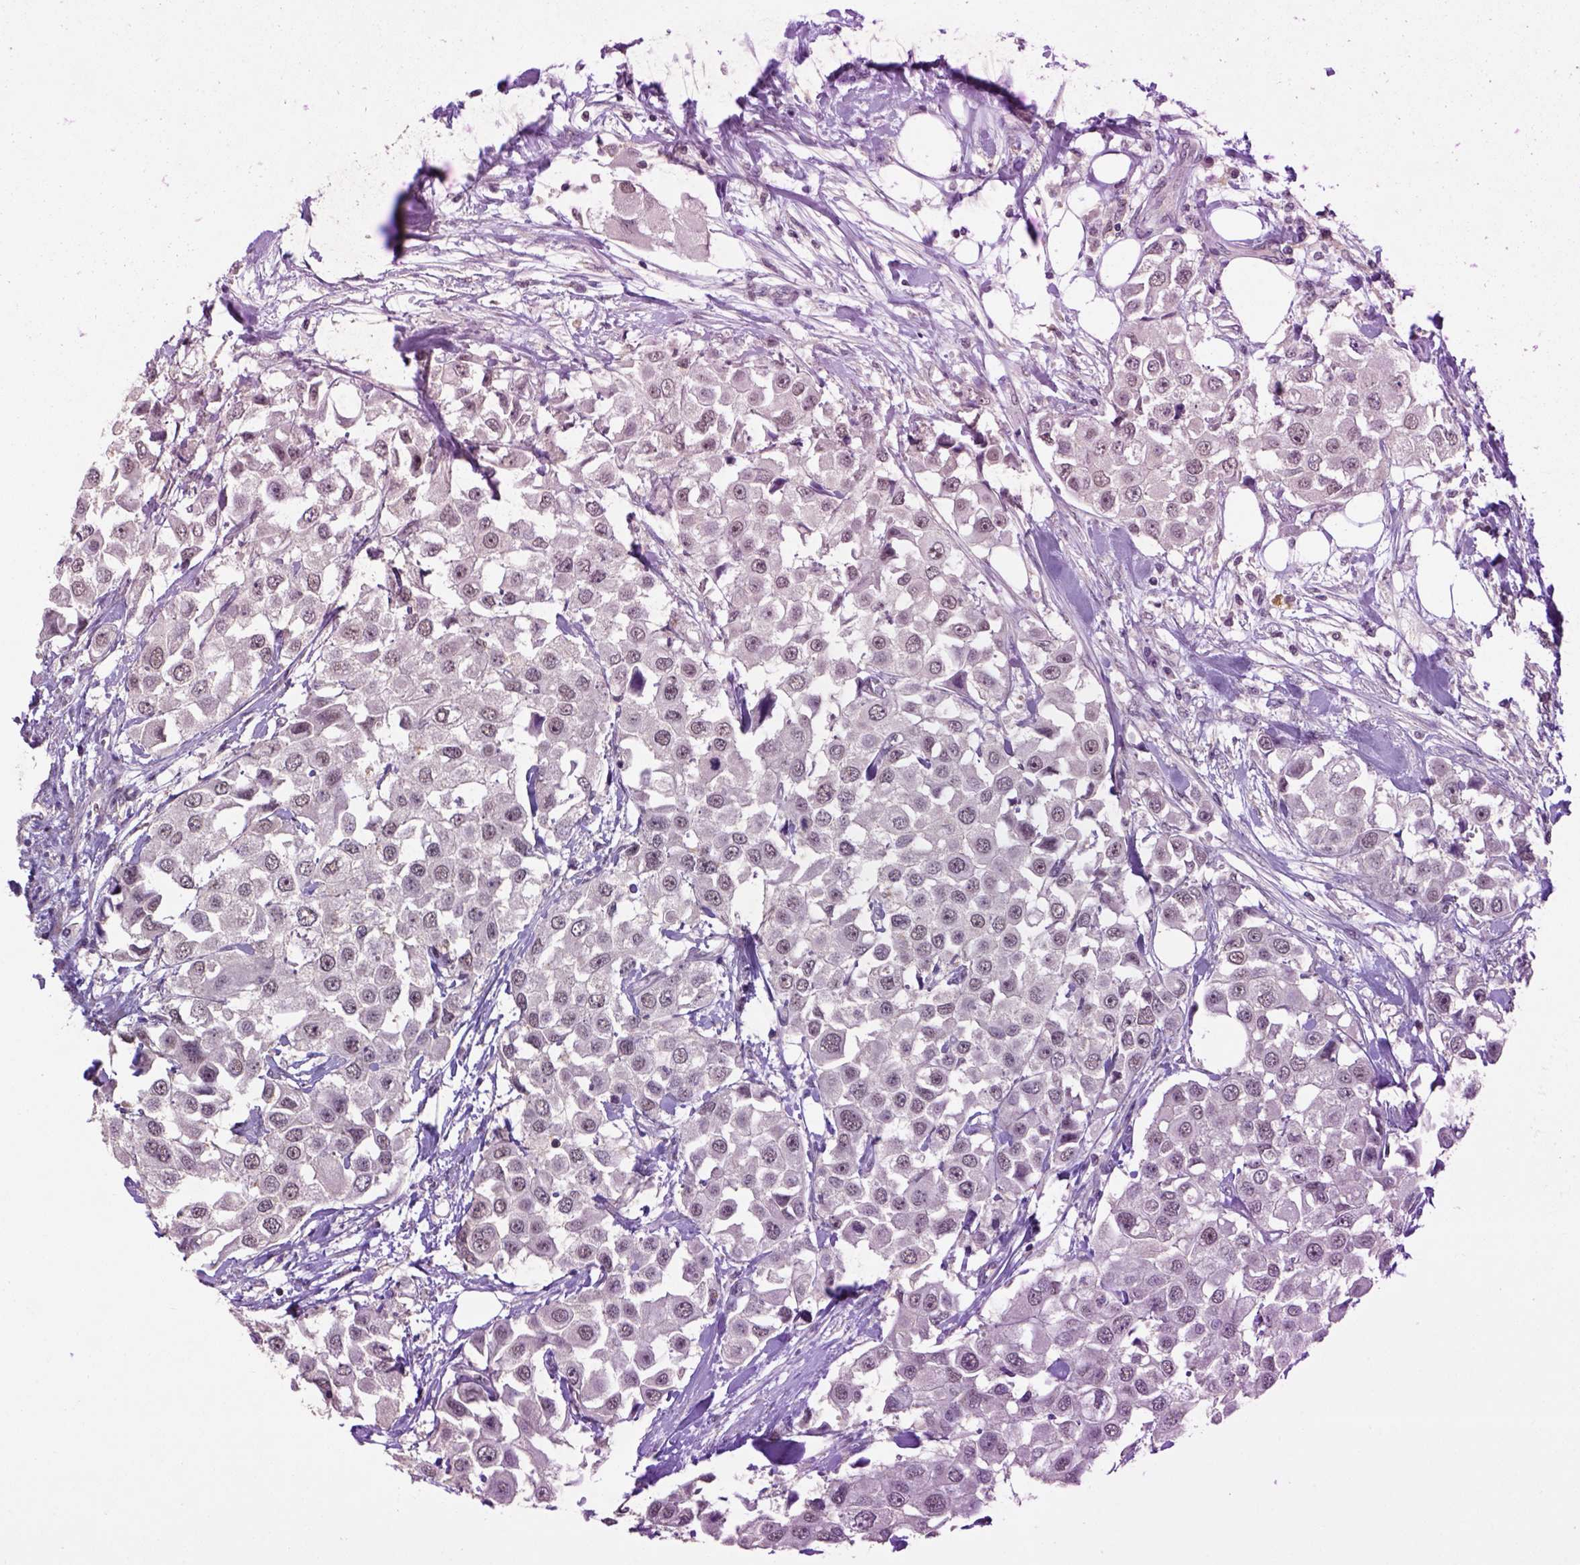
{"staining": {"intensity": "weak", "quantity": ">75%", "location": "cytoplasmic/membranous,nuclear"}, "tissue": "urothelial cancer", "cell_type": "Tumor cells", "image_type": "cancer", "snomed": [{"axis": "morphology", "description": "Urothelial carcinoma, High grade"}, {"axis": "topography", "description": "Urinary bladder"}], "caption": "Protein staining of high-grade urothelial carcinoma tissue reveals weak cytoplasmic/membranous and nuclear staining in about >75% of tumor cells.", "gene": "SCML4", "patient": {"sex": "female", "age": 64}}